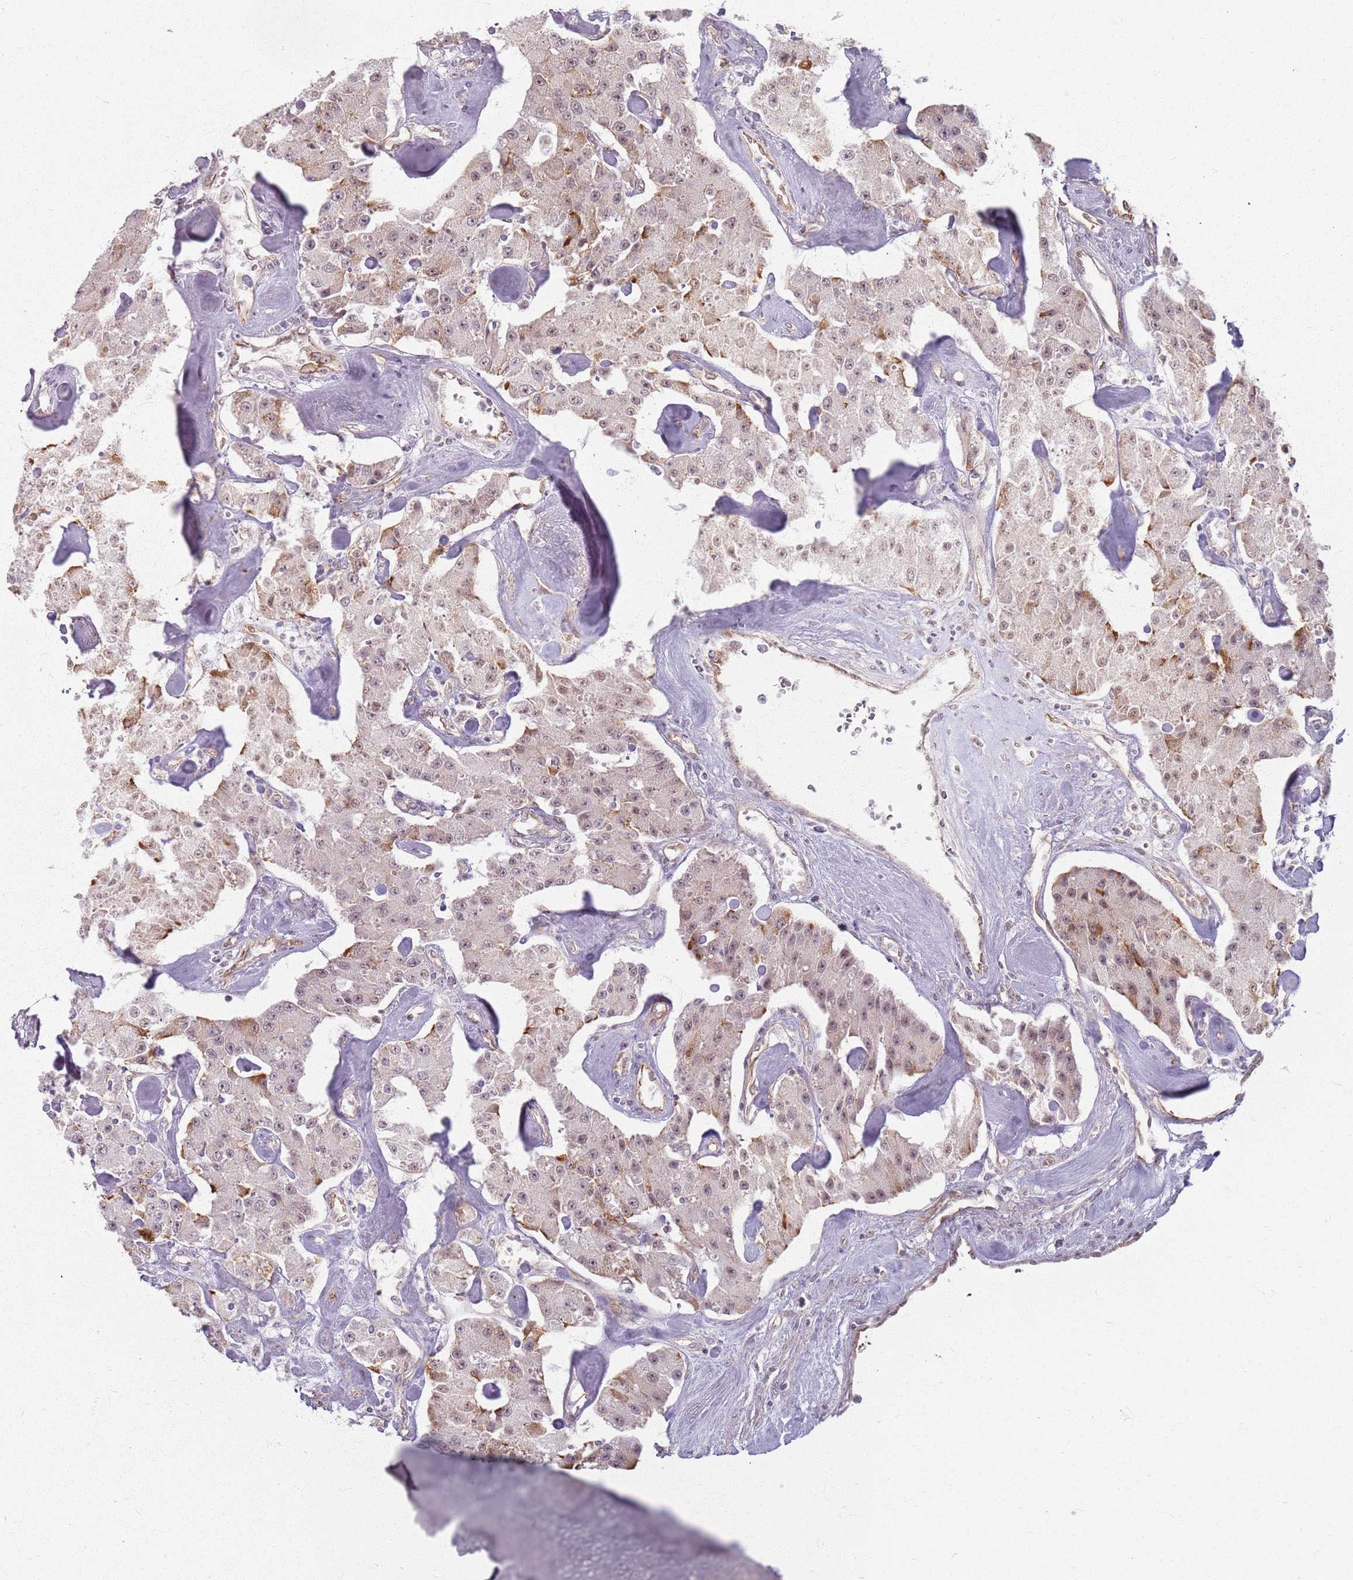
{"staining": {"intensity": "weak", "quantity": "25%-75%", "location": "nuclear"}, "tissue": "carcinoid", "cell_type": "Tumor cells", "image_type": "cancer", "snomed": [{"axis": "morphology", "description": "Carcinoid, malignant, NOS"}, {"axis": "topography", "description": "Pancreas"}], "caption": "The photomicrograph demonstrates immunohistochemical staining of malignant carcinoid. There is weak nuclear expression is seen in about 25%-75% of tumor cells.", "gene": "KCNA5", "patient": {"sex": "male", "age": 41}}